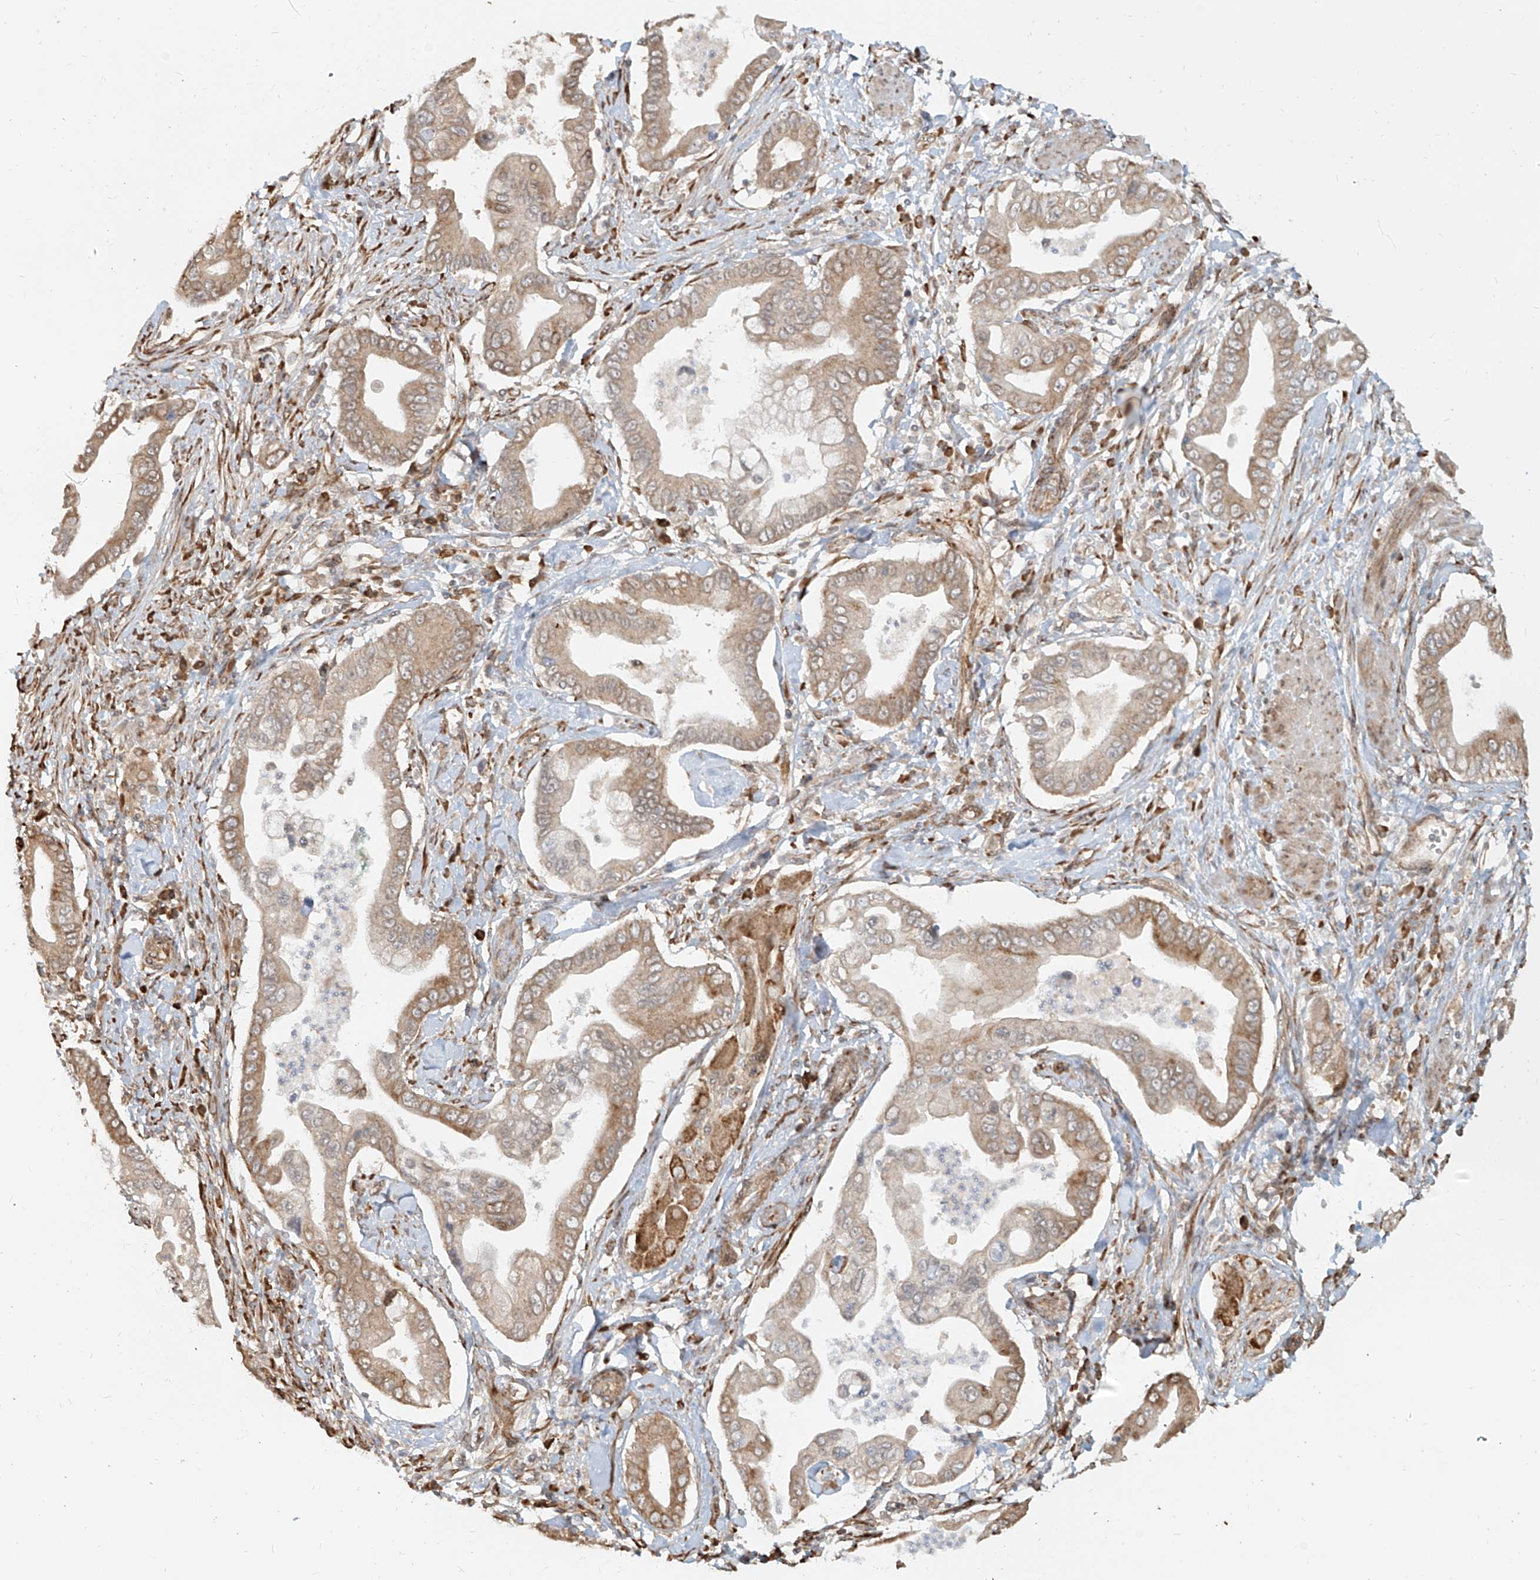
{"staining": {"intensity": "moderate", "quantity": ">75%", "location": "cytoplasmic/membranous"}, "tissue": "pancreatic cancer", "cell_type": "Tumor cells", "image_type": "cancer", "snomed": [{"axis": "morphology", "description": "Adenocarcinoma, NOS"}, {"axis": "topography", "description": "Pancreas"}], "caption": "Protein expression analysis of adenocarcinoma (pancreatic) shows moderate cytoplasmic/membranous staining in approximately >75% of tumor cells.", "gene": "UBE2K", "patient": {"sex": "male", "age": 78}}